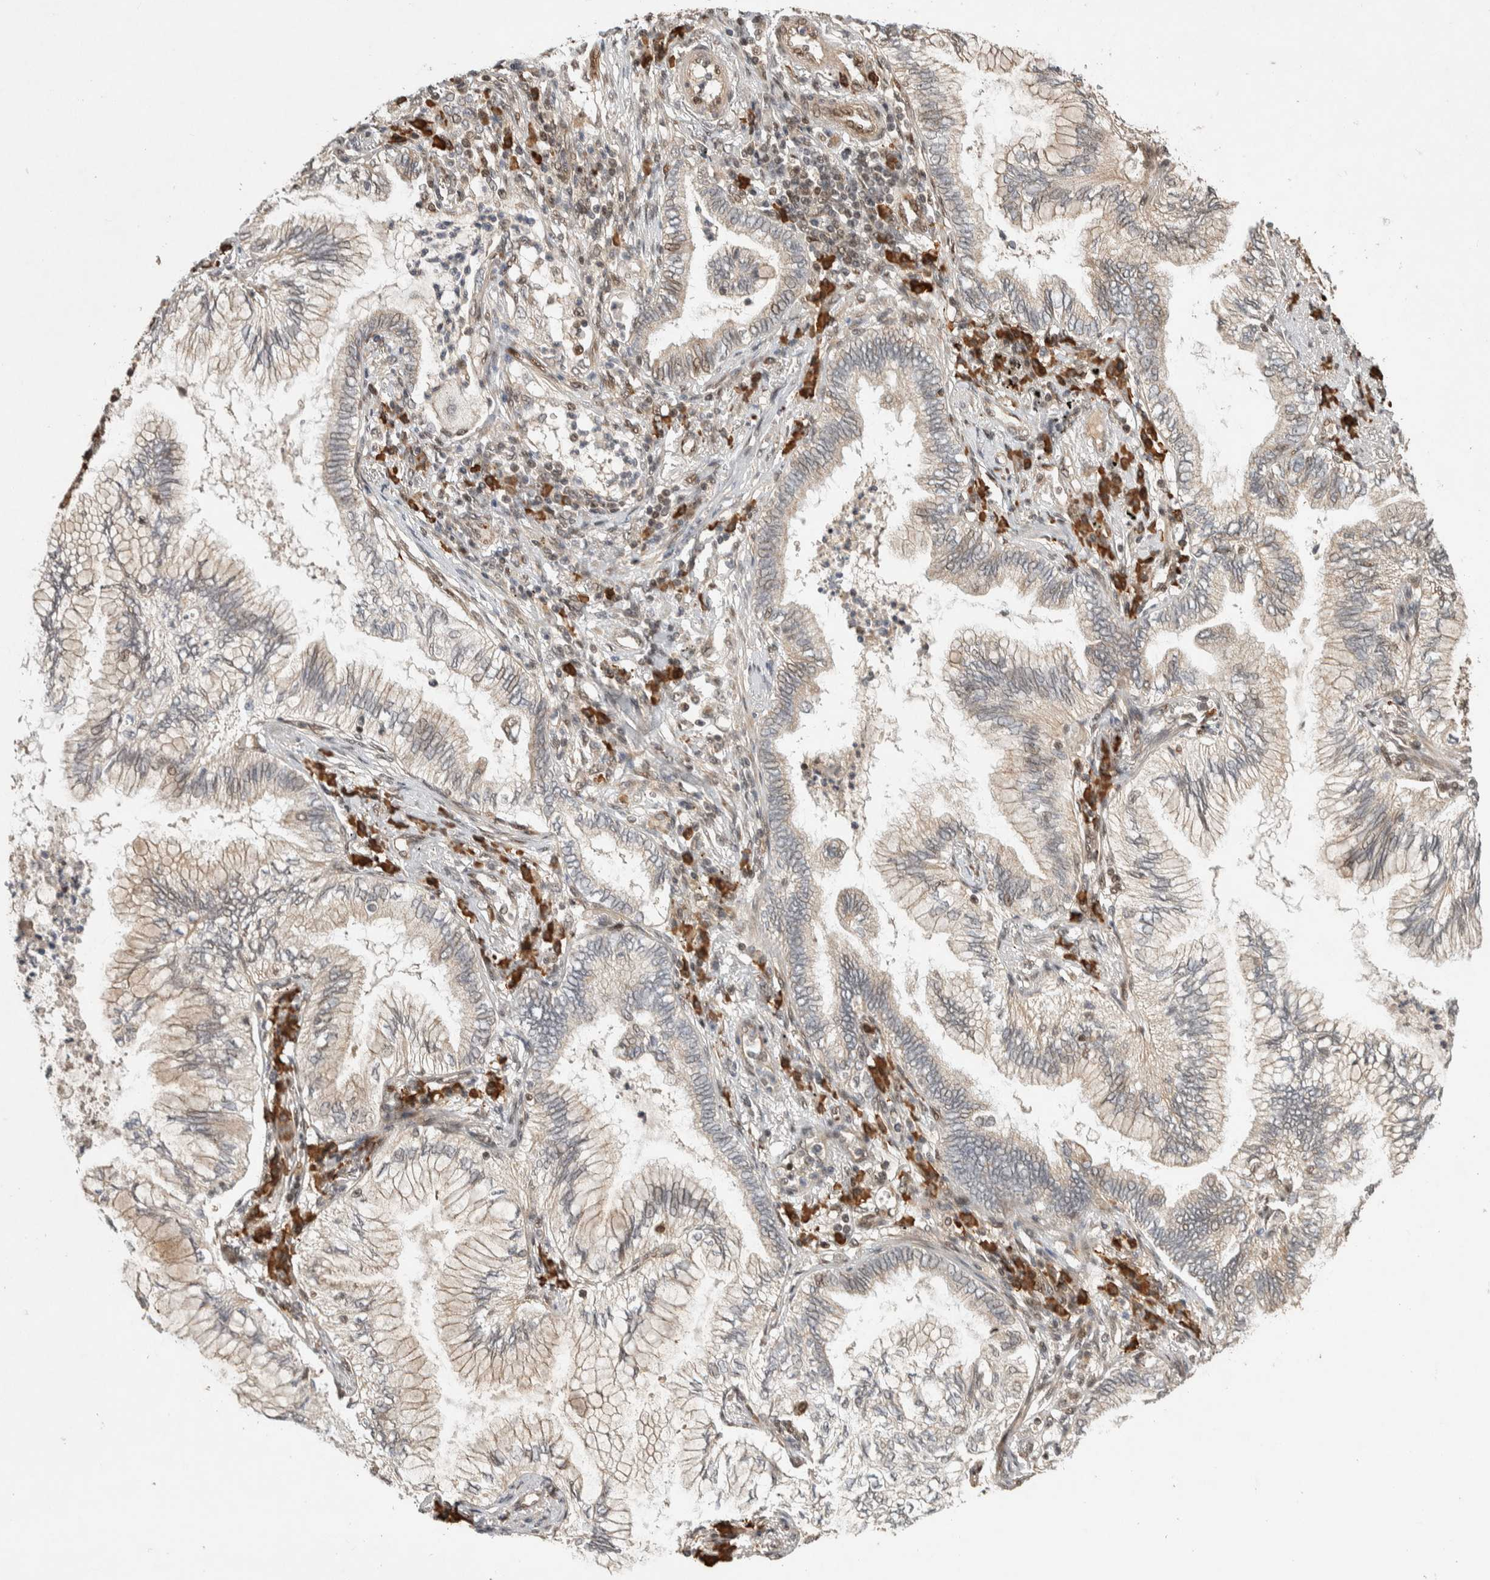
{"staining": {"intensity": "weak", "quantity": "25%-75%", "location": "cytoplasmic/membranous"}, "tissue": "lung cancer", "cell_type": "Tumor cells", "image_type": "cancer", "snomed": [{"axis": "morphology", "description": "Normal tissue, NOS"}, {"axis": "morphology", "description": "Adenocarcinoma, NOS"}, {"axis": "topography", "description": "Bronchus"}, {"axis": "topography", "description": "Lung"}], "caption": "IHC (DAB (3,3'-diaminobenzidine)) staining of human lung cancer (adenocarcinoma) reveals weak cytoplasmic/membranous protein positivity in approximately 25%-75% of tumor cells.", "gene": "TOR1B", "patient": {"sex": "female", "age": 70}}